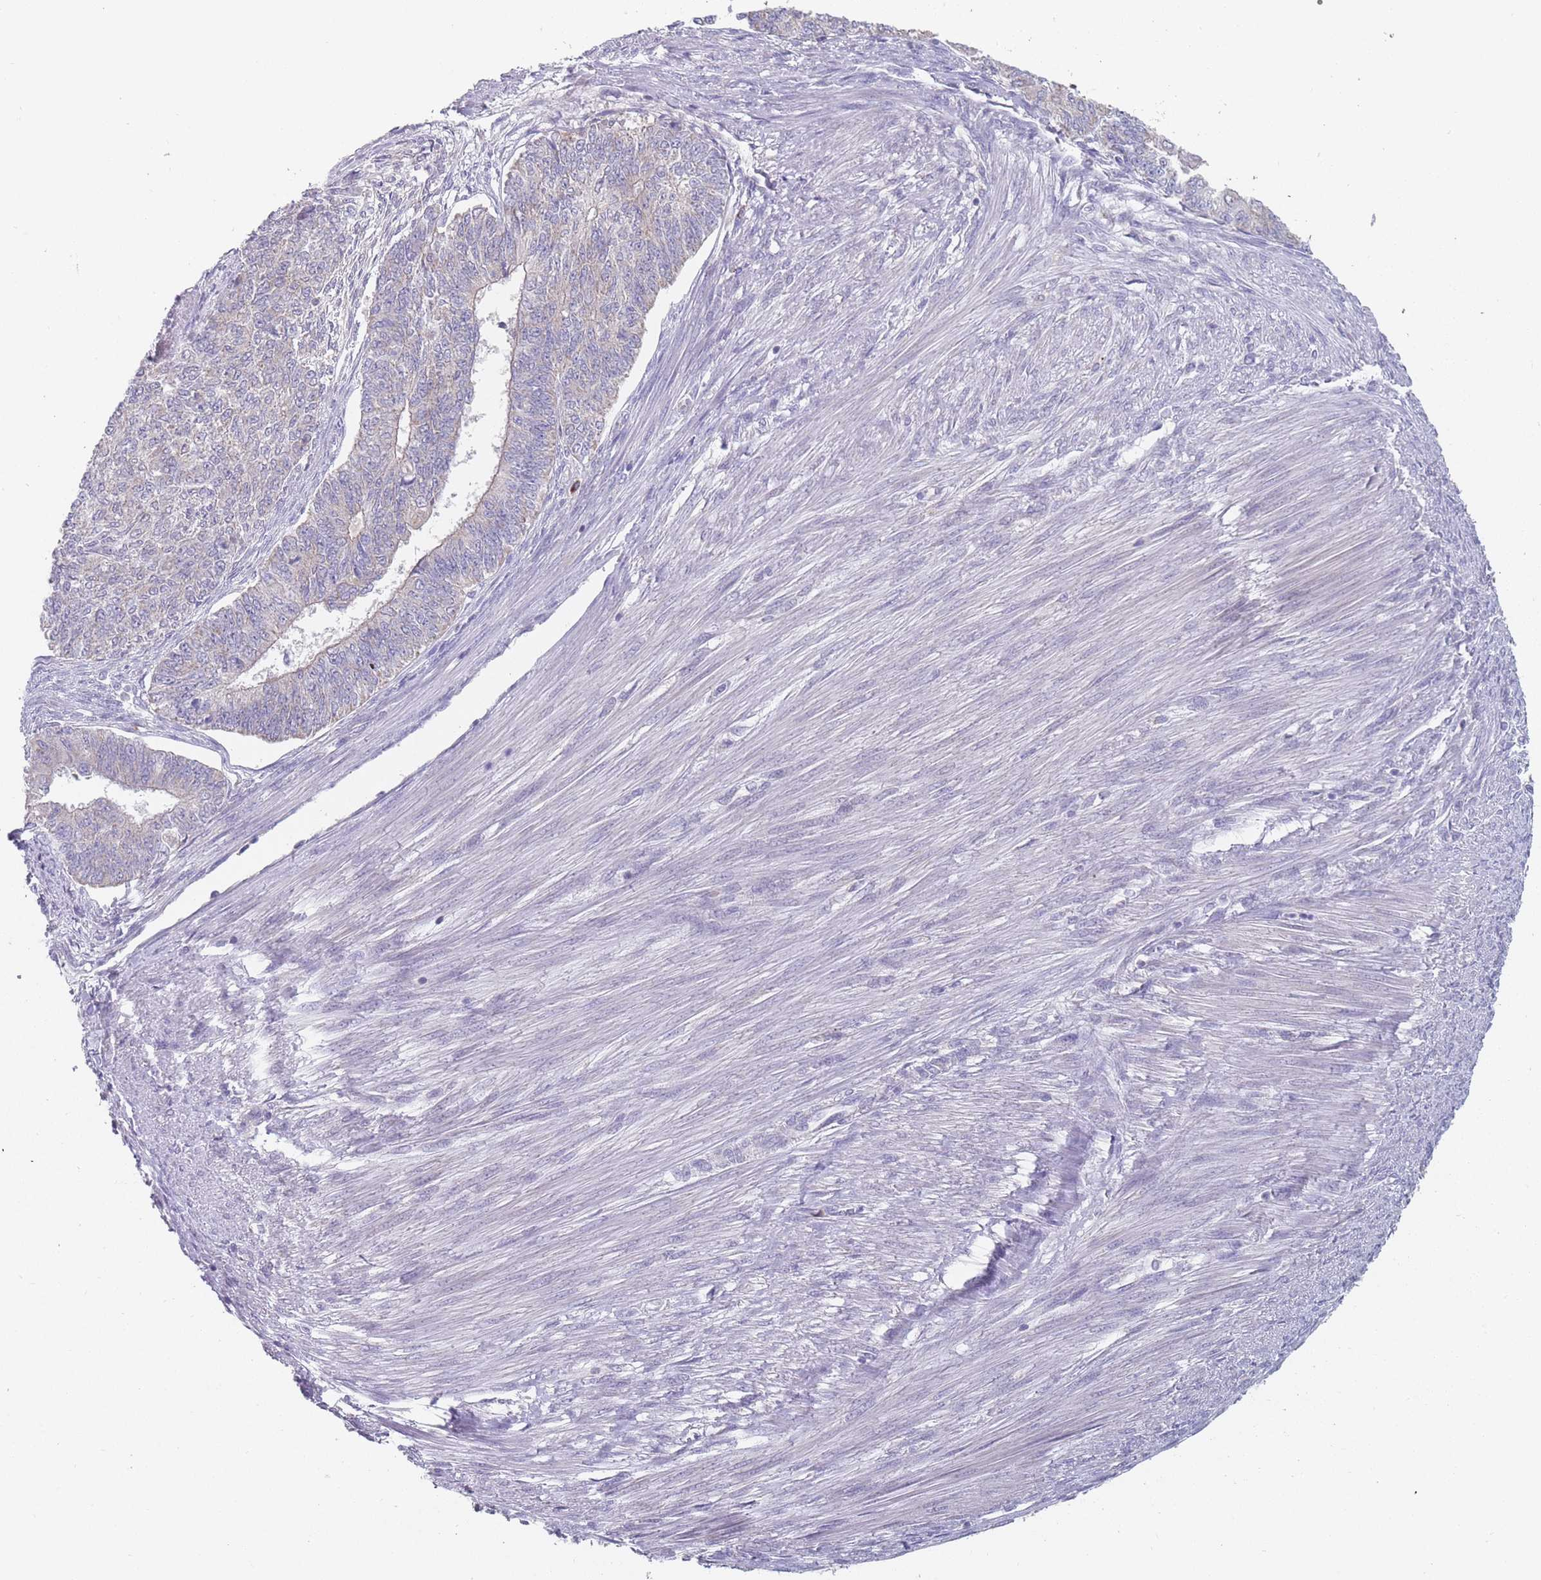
{"staining": {"intensity": "negative", "quantity": "none", "location": "none"}, "tissue": "endometrial cancer", "cell_type": "Tumor cells", "image_type": "cancer", "snomed": [{"axis": "morphology", "description": "Adenocarcinoma, NOS"}, {"axis": "topography", "description": "Endometrium"}], "caption": "DAB (3,3'-diaminobenzidine) immunohistochemical staining of human endometrial adenocarcinoma demonstrates no significant expression in tumor cells.", "gene": "PEX7", "patient": {"sex": "female", "age": 32}}